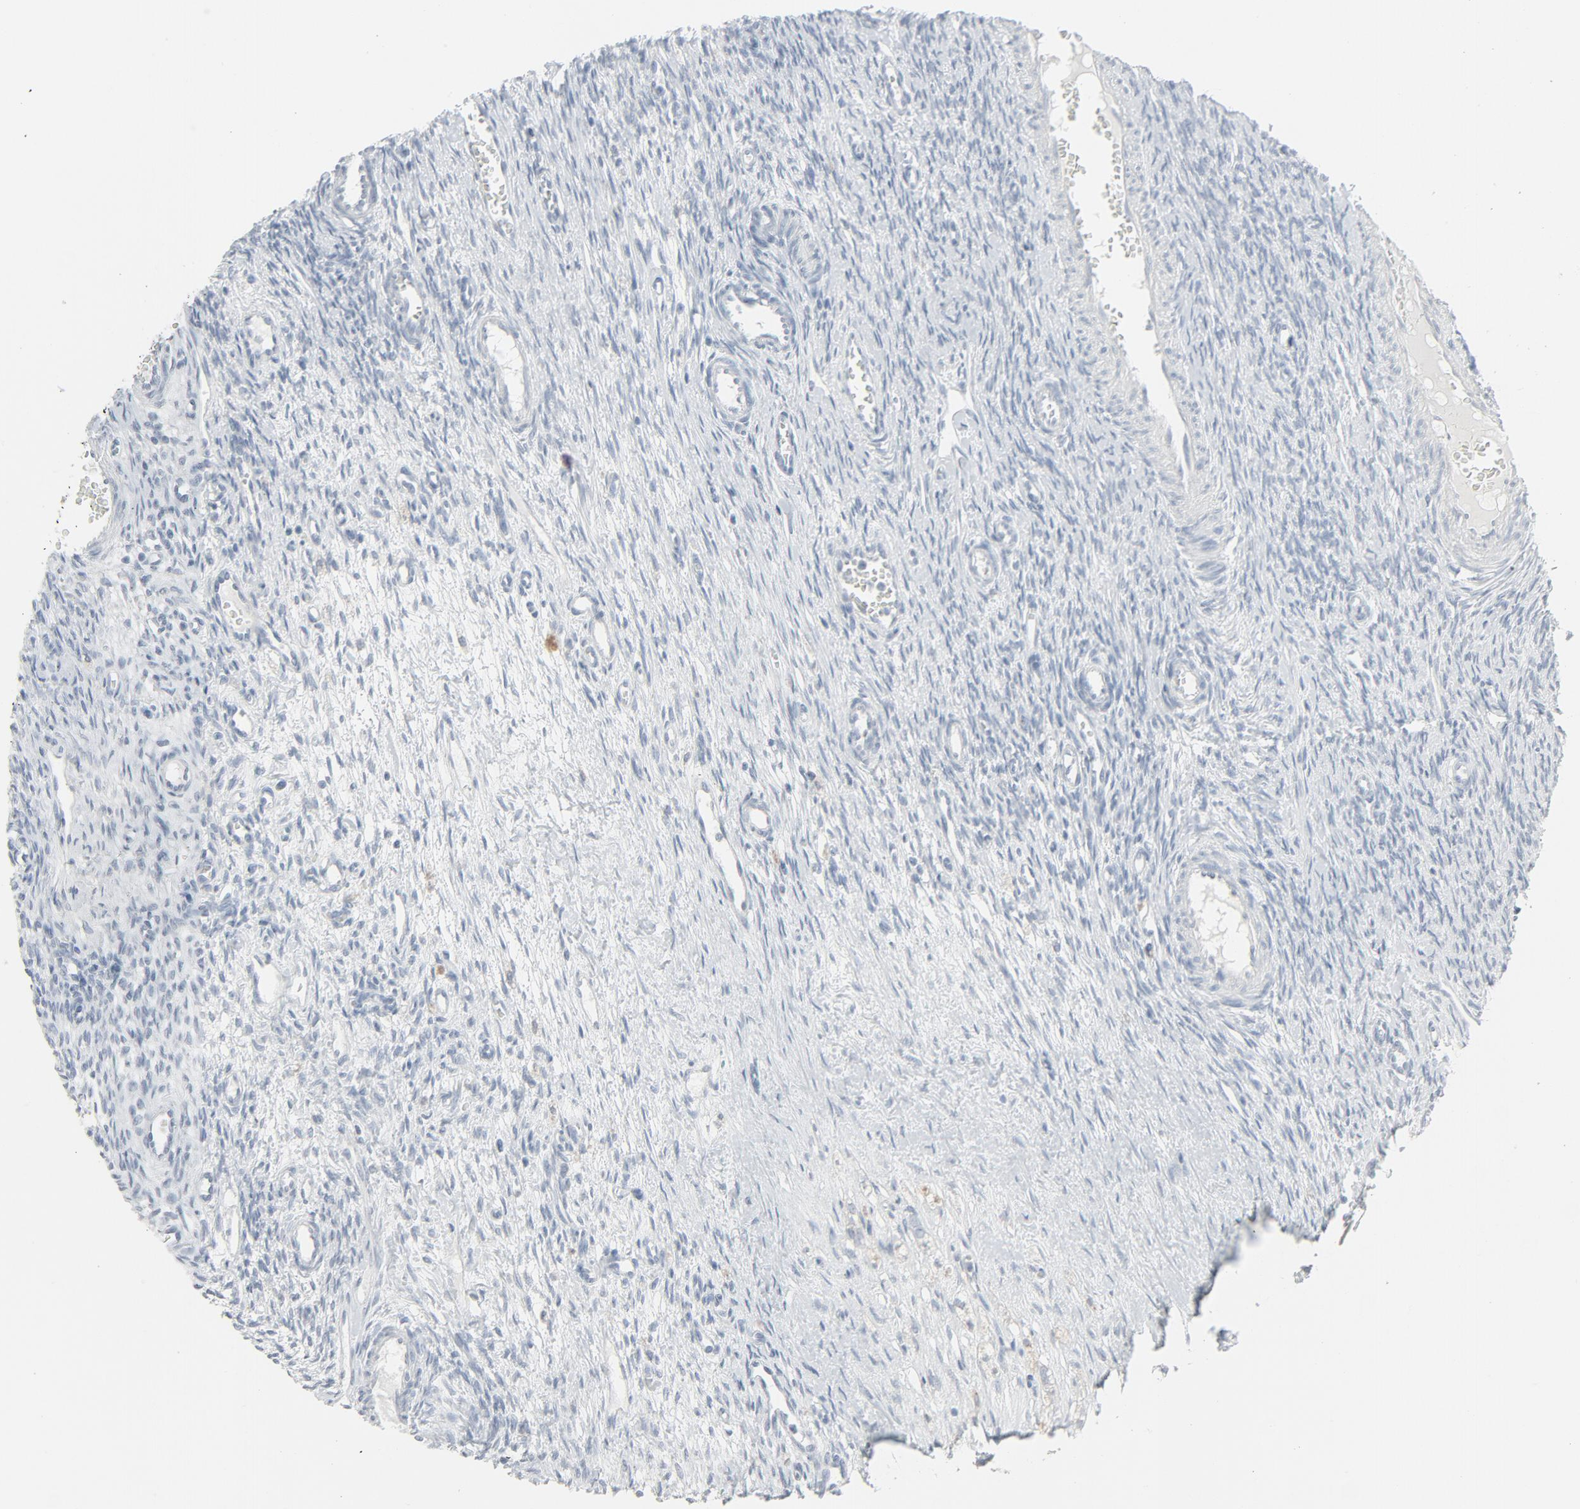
{"staining": {"intensity": "negative", "quantity": "none", "location": "none"}, "tissue": "ovary", "cell_type": "Follicle cells", "image_type": "normal", "snomed": [{"axis": "morphology", "description": "Normal tissue, NOS"}, {"axis": "topography", "description": "Ovary"}], "caption": "IHC photomicrograph of unremarkable ovary stained for a protein (brown), which displays no expression in follicle cells. (DAB IHC with hematoxylin counter stain).", "gene": "FGFR3", "patient": {"sex": "female", "age": 33}}